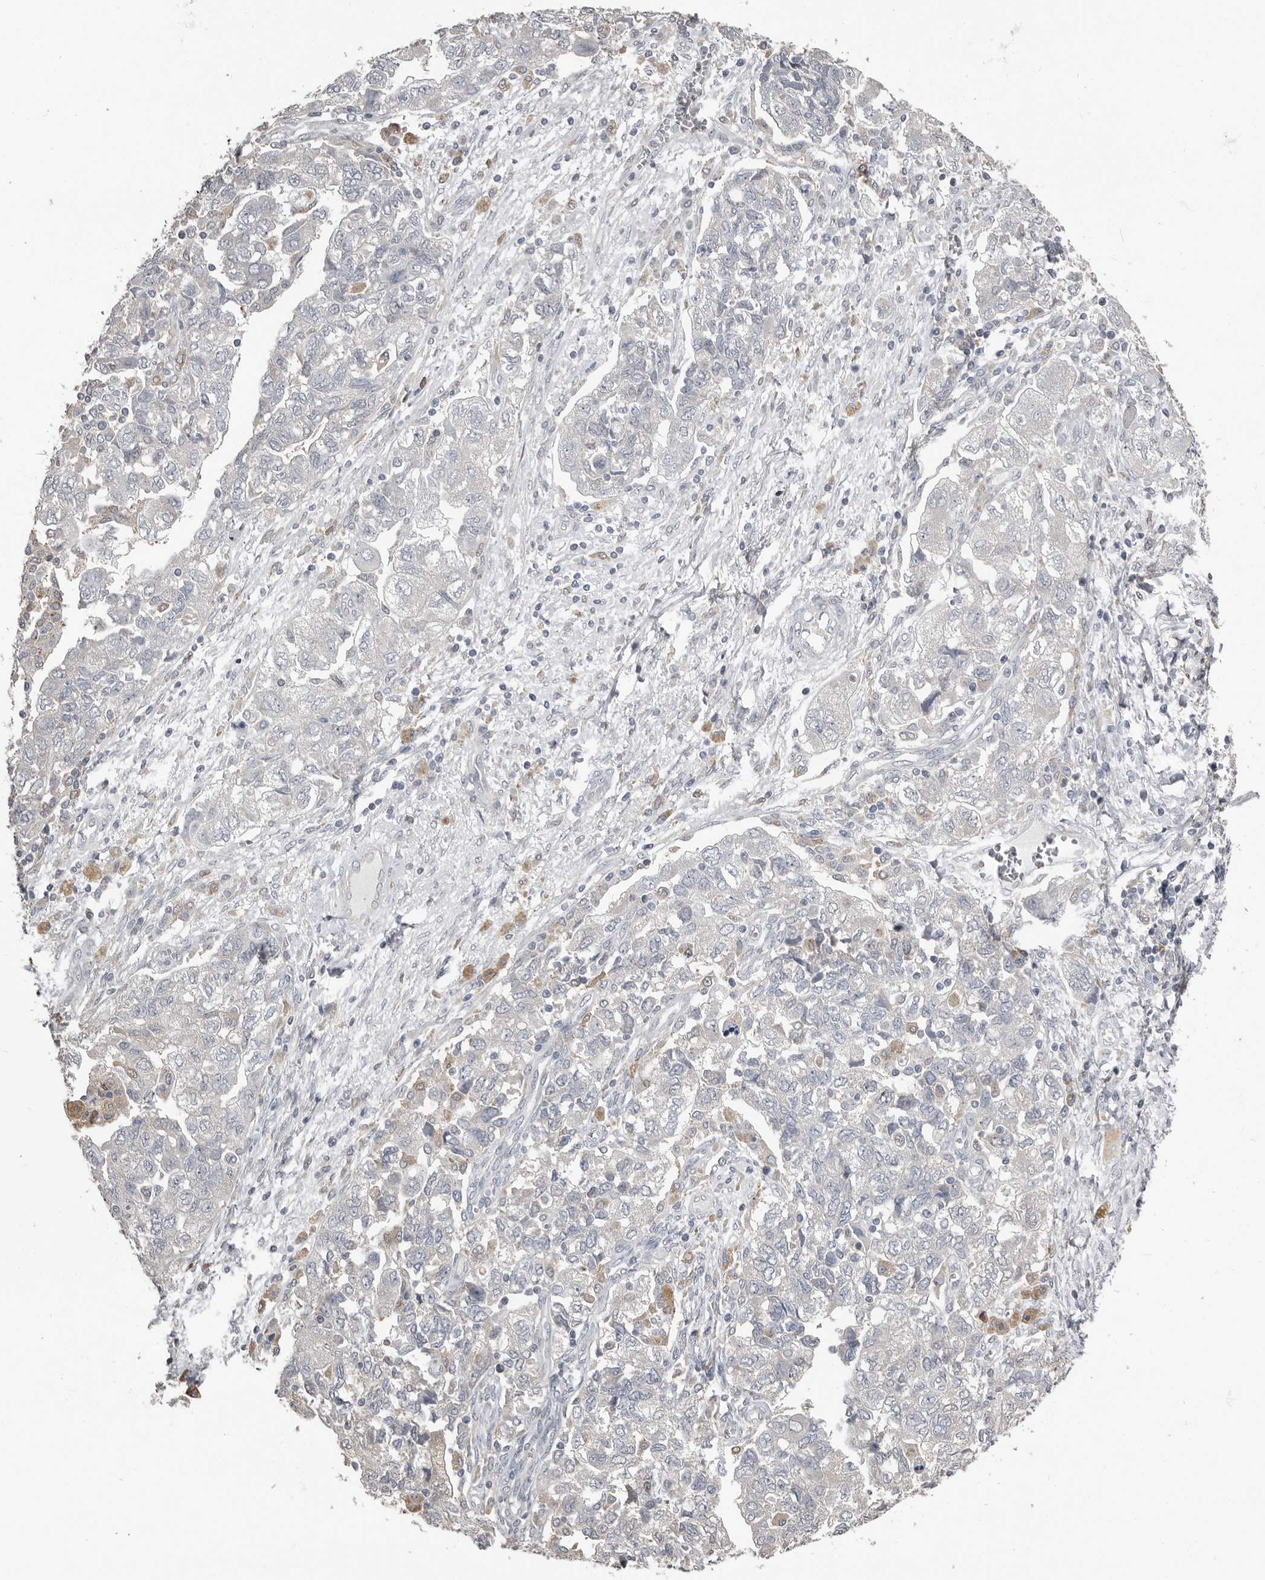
{"staining": {"intensity": "negative", "quantity": "none", "location": "none"}, "tissue": "ovarian cancer", "cell_type": "Tumor cells", "image_type": "cancer", "snomed": [{"axis": "morphology", "description": "Carcinoma, NOS"}, {"axis": "morphology", "description": "Cystadenocarcinoma, serous, NOS"}, {"axis": "topography", "description": "Ovary"}], "caption": "High power microscopy image of an IHC image of ovarian serous cystadenocarcinoma, revealing no significant expression in tumor cells. The staining is performed using DAB brown chromogen with nuclei counter-stained in using hematoxylin.", "gene": "KCNJ8", "patient": {"sex": "female", "age": 69}}